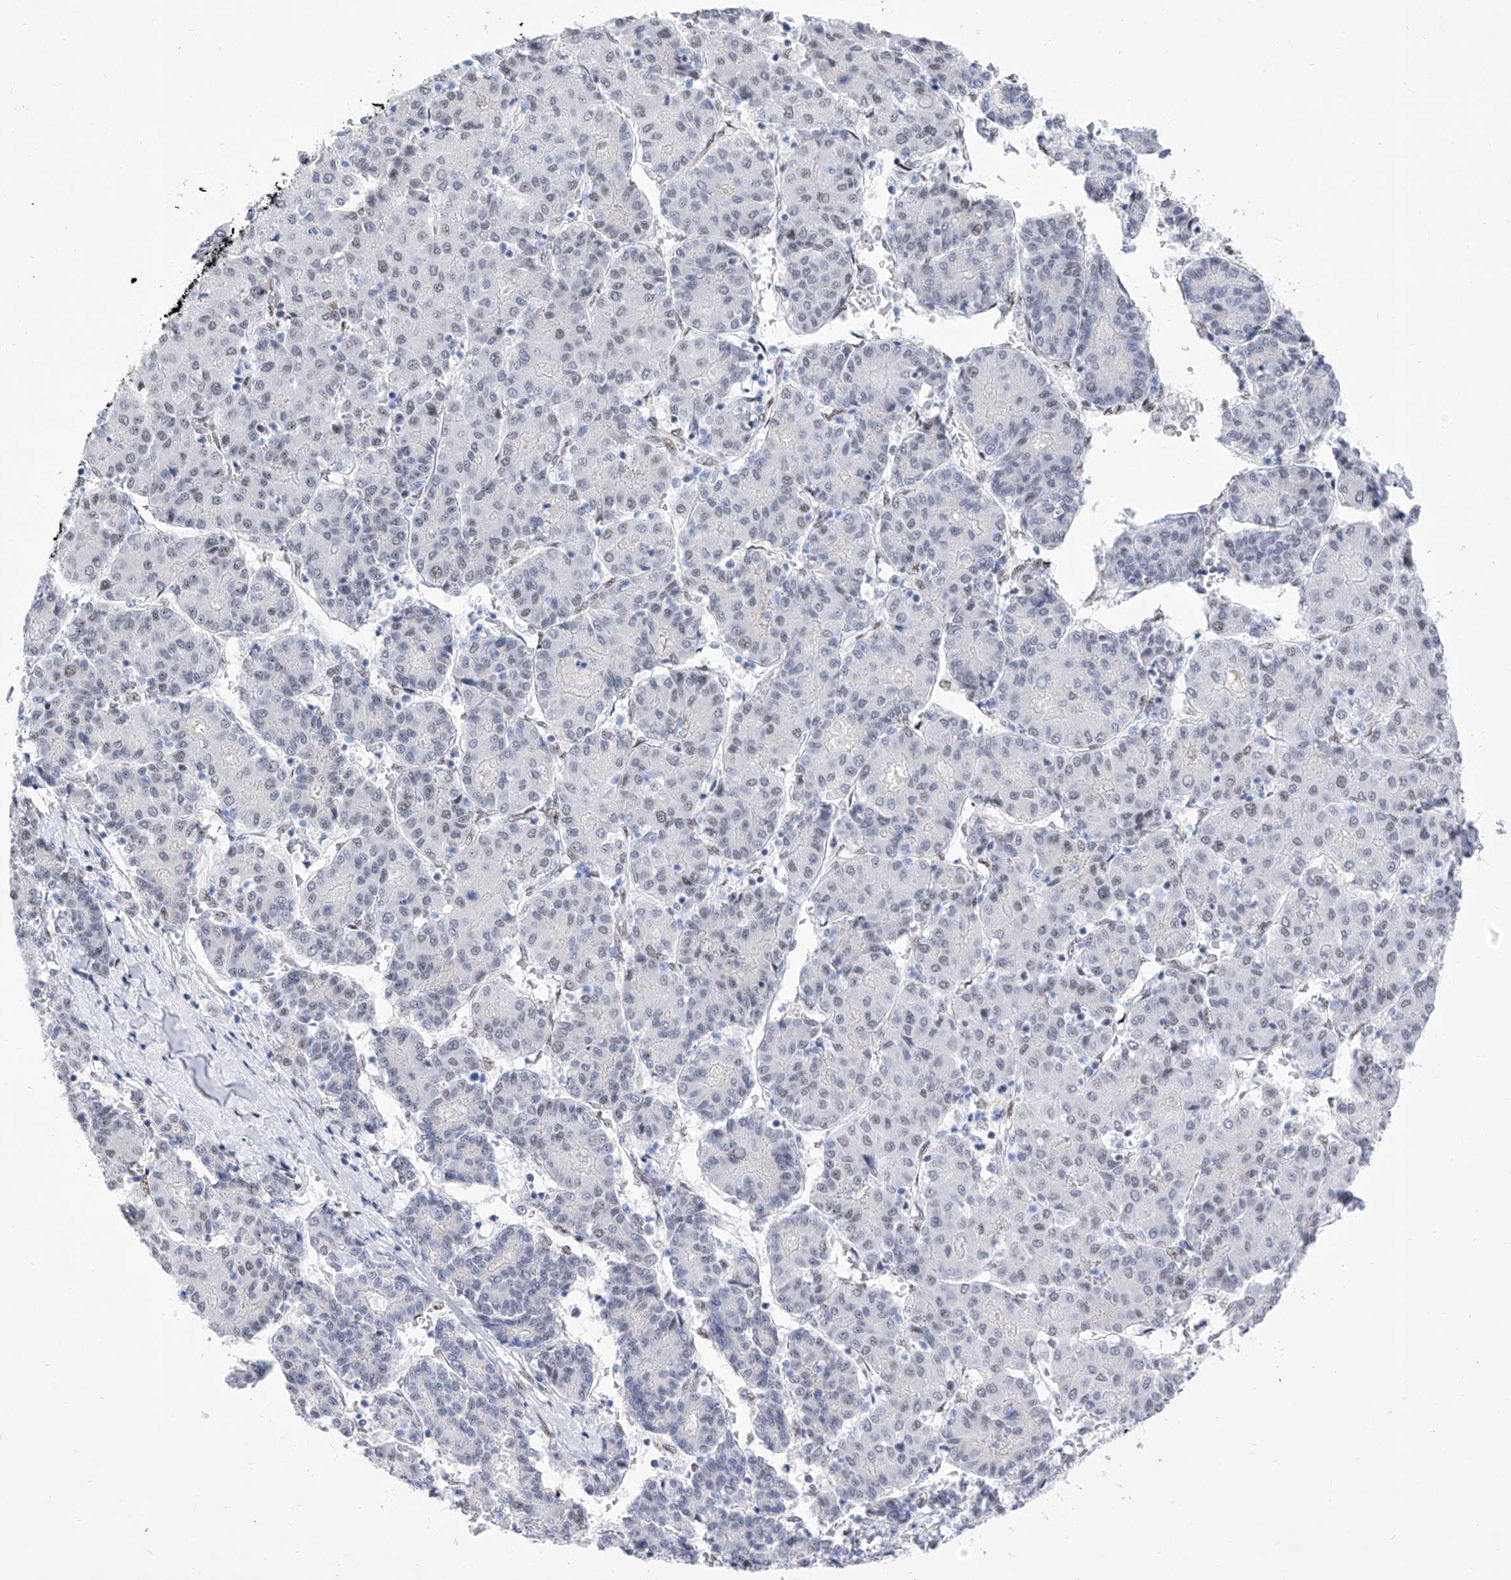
{"staining": {"intensity": "weak", "quantity": "<25%", "location": "nuclear"}, "tissue": "liver cancer", "cell_type": "Tumor cells", "image_type": "cancer", "snomed": [{"axis": "morphology", "description": "Carcinoma, Hepatocellular, NOS"}, {"axis": "topography", "description": "Liver"}], "caption": "DAB (3,3'-diaminobenzidine) immunohistochemical staining of liver cancer (hepatocellular carcinoma) reveals no significant expression in tumor cells.", "gene": "ATN1", "patient": {"sex": "male", "age": 65}}